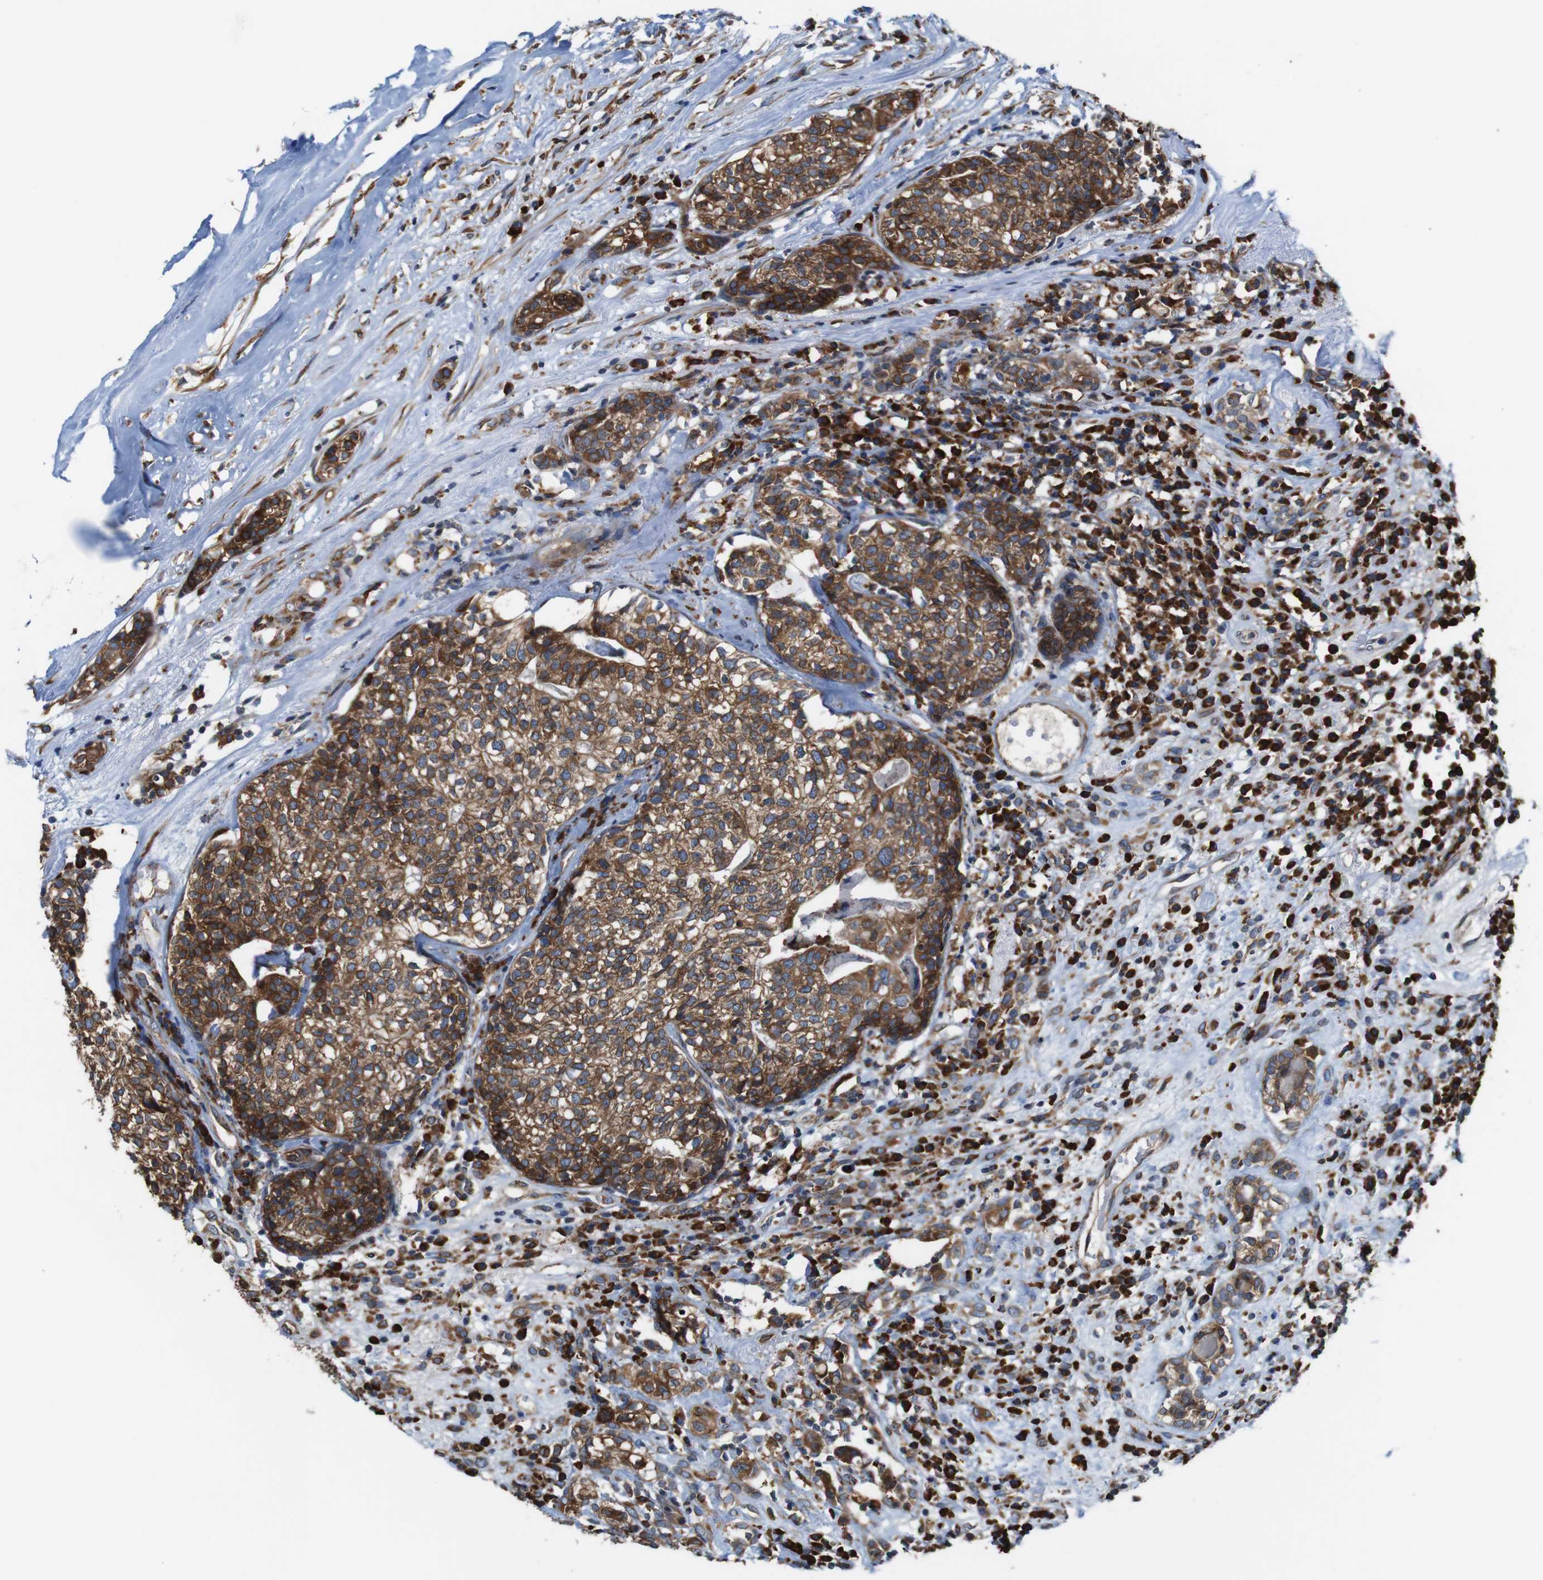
{"staining": {"intensity": "moderate", "quantity": ">75%", "location": "cytoplasmic/membranous"}, "tissue": "head and neck cancer", "cell_type": "Tumor cells", "image_type": "cancer", "snomed": [{"axis": "morphology", "description": "Adenocarcinoma, NOS"}, {"axis": "topography", "description": "Salivary gland"}, {"axis": "topography", "description": "Head-Neck"}], "caption": "Immunohistochemistry image of adenocarcinoma (head and neck) stained for a protein (brown), which exhibits medium levels of moderate cytoplasmic/membranous staining in approximately >75% of tumor cells.", "gene": "UGGT1", "patient": {"sex": "female", "age": 65}}